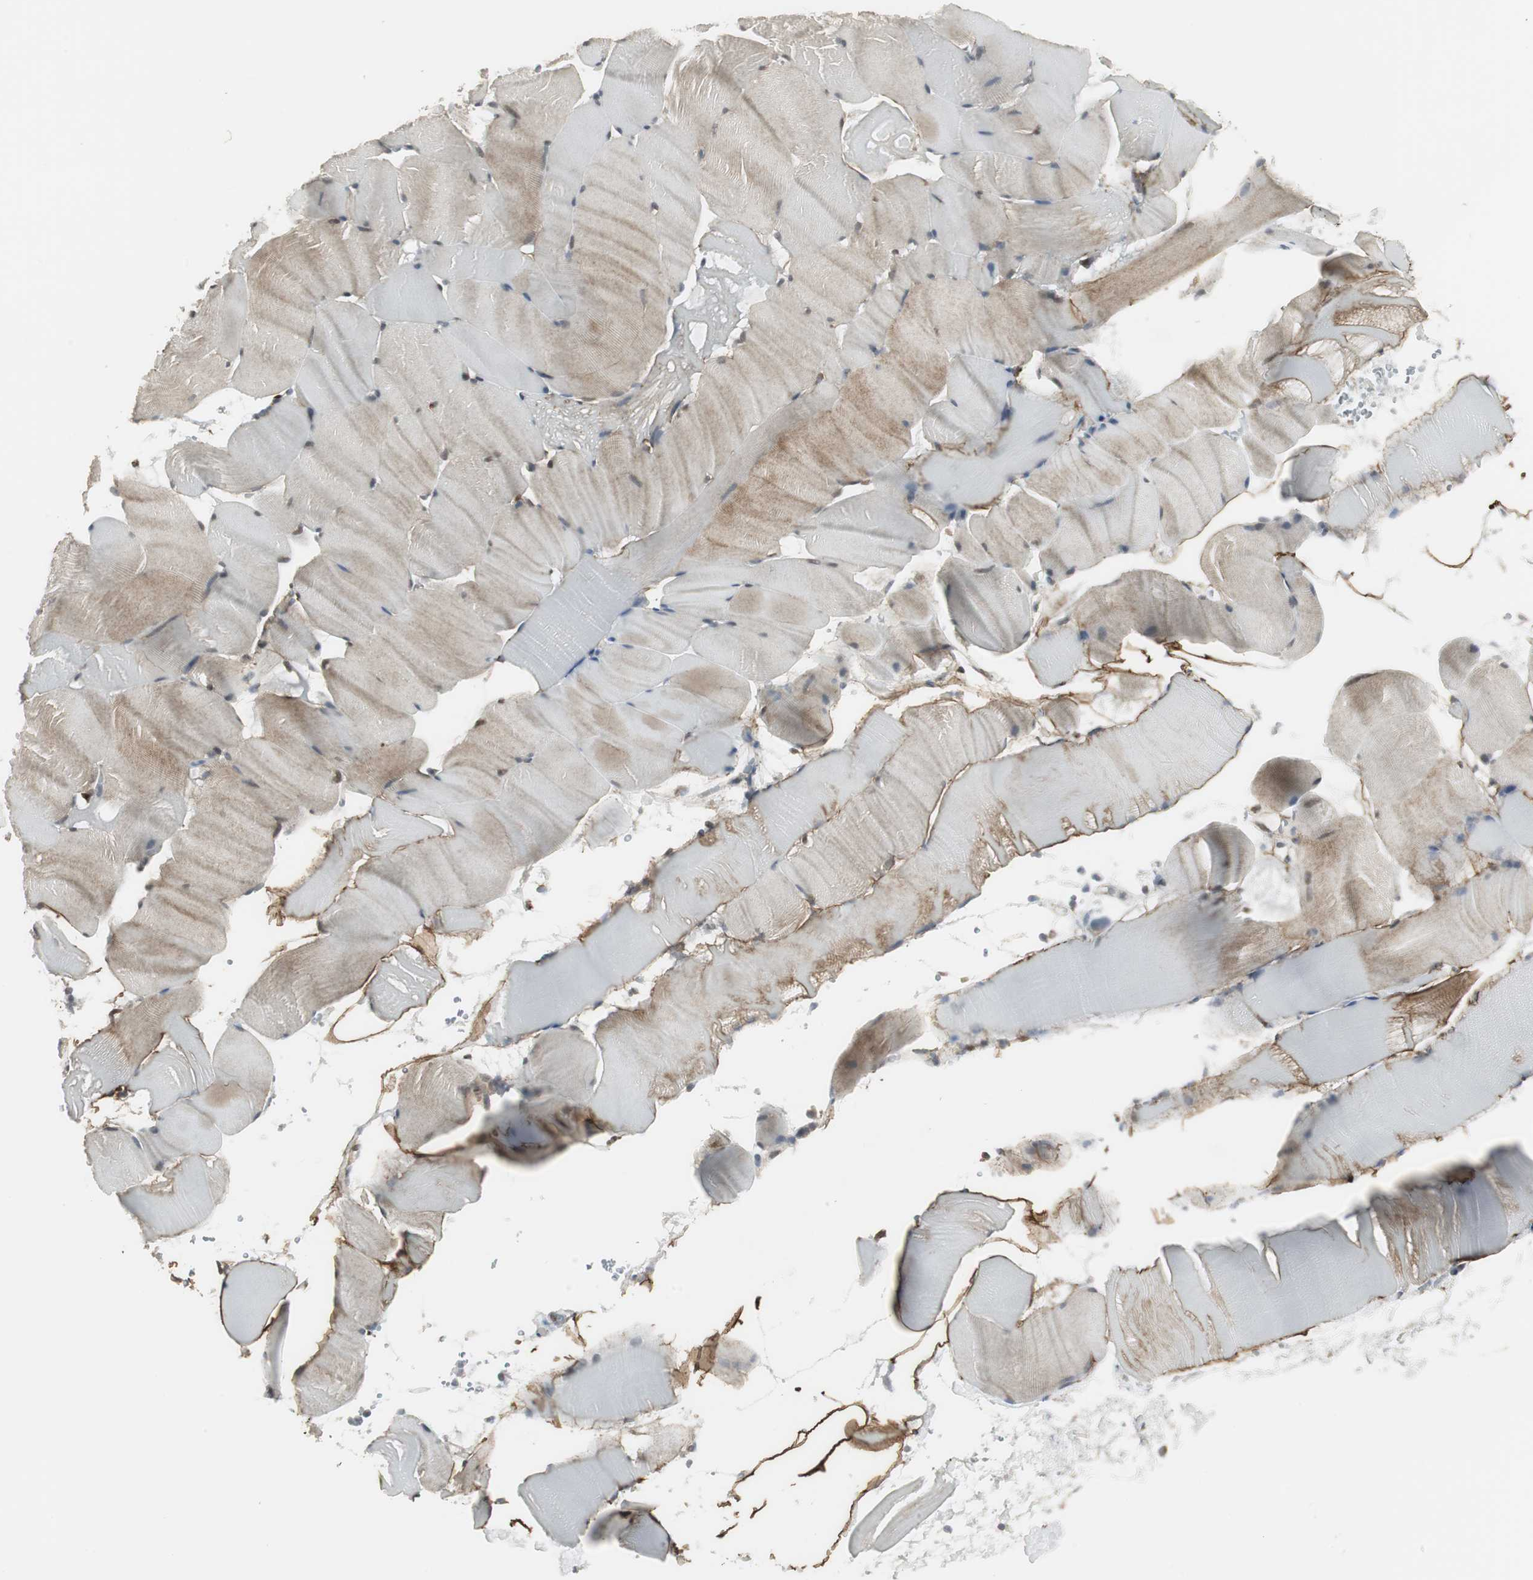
{"staining": {"intensity": "weak", "quantity": "<25%", "location": "cytoplasmic/membranous"}, "tissue": "skeletal muscle", "cell_type": "Myocytes", "image_type": "normal", "snomed": [{"axis": "morphology", "description": "Normal tissue, NOS"}, {"axis": "topography", "description": "Skeletal muscle"}], "caption": "This is an immunohistochemistry (IHC) micrograph of benign human skeletal muscle. There is no positivity in myocytes.", "gene": "SCYL3", "patient": {"sex": "male", "age": 62}}